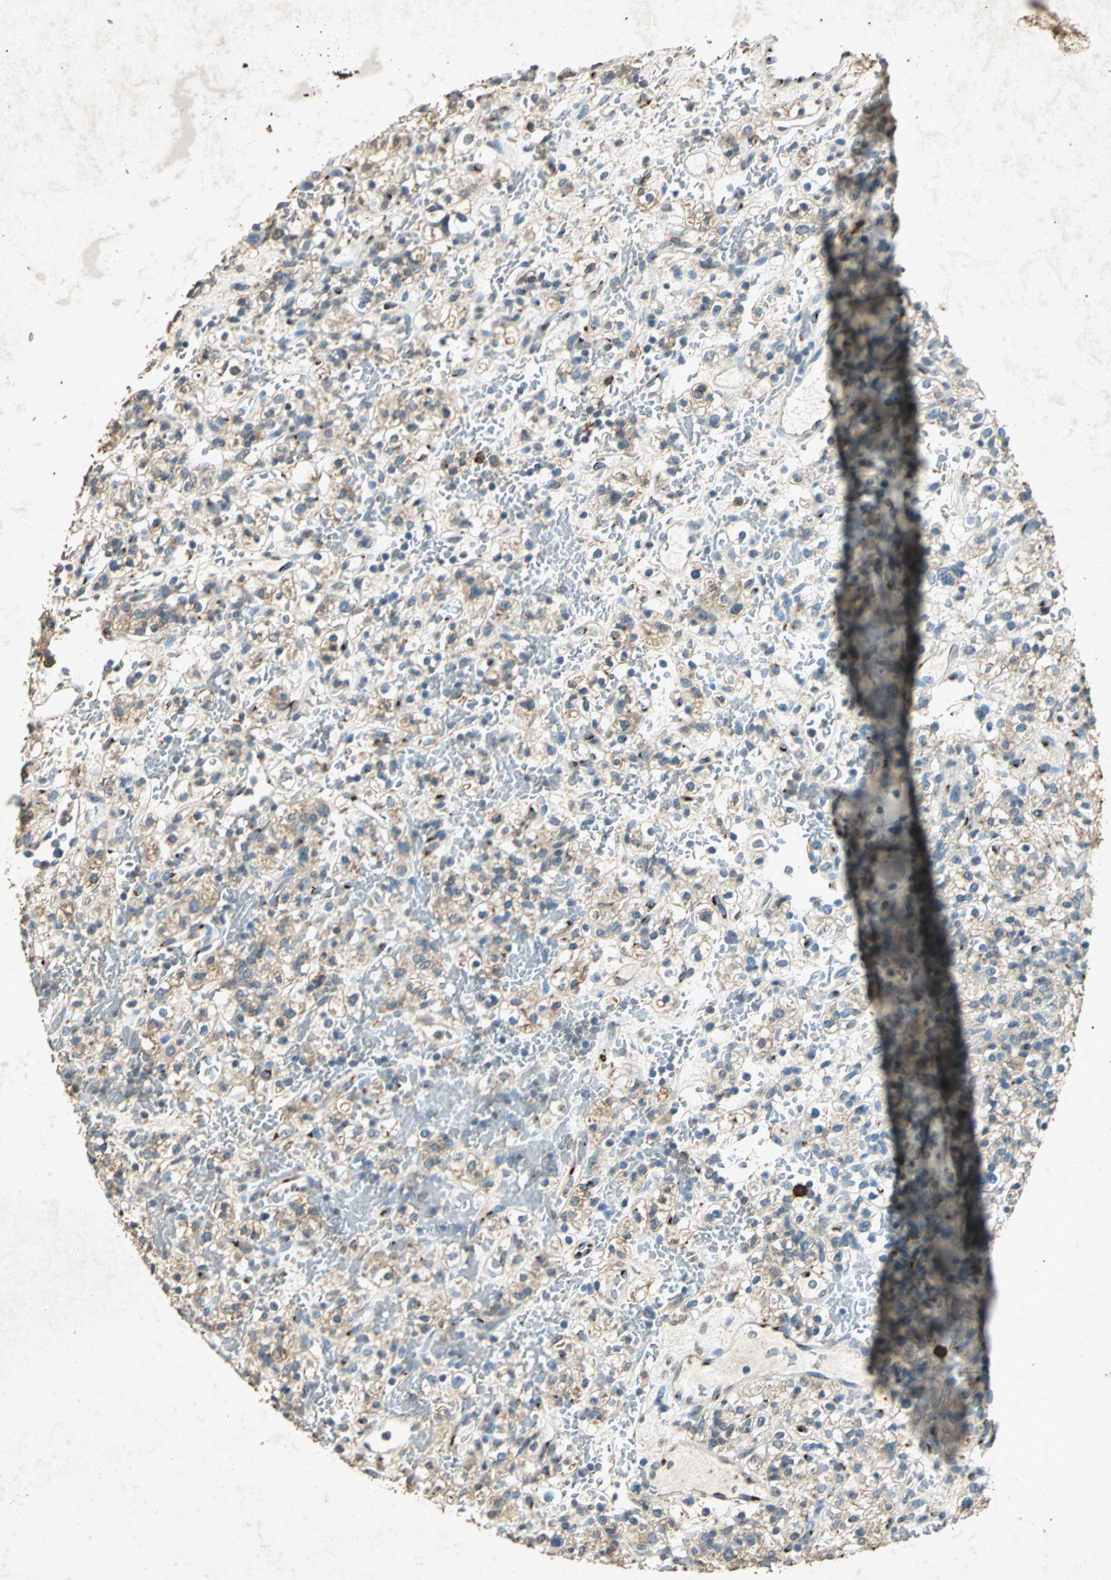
{"staining": {"intensity": "weak", "quantity": "25%-75%", "location": "cytoplasmic/membranous"}, "tissue": "renal cancer", "cell_type": "Tumor cells", "image_type": "cancer", "snomed": [{"axis": "morphology", "description": "Normal tissue, NOS"}, {"axis": "morphology", "description": "Adenocarcinoma, NOS"}, {"axis": "topography", "description": "Kidney"}], "caption": "An IHC image of tumor tissue is shown. Protein staining in brown highlights weak cytoplasmic/membranous positivity in renal cancer within tumor cells.", "gene": "PSEN1", "patient": {"sex": "female", "age": 72}}